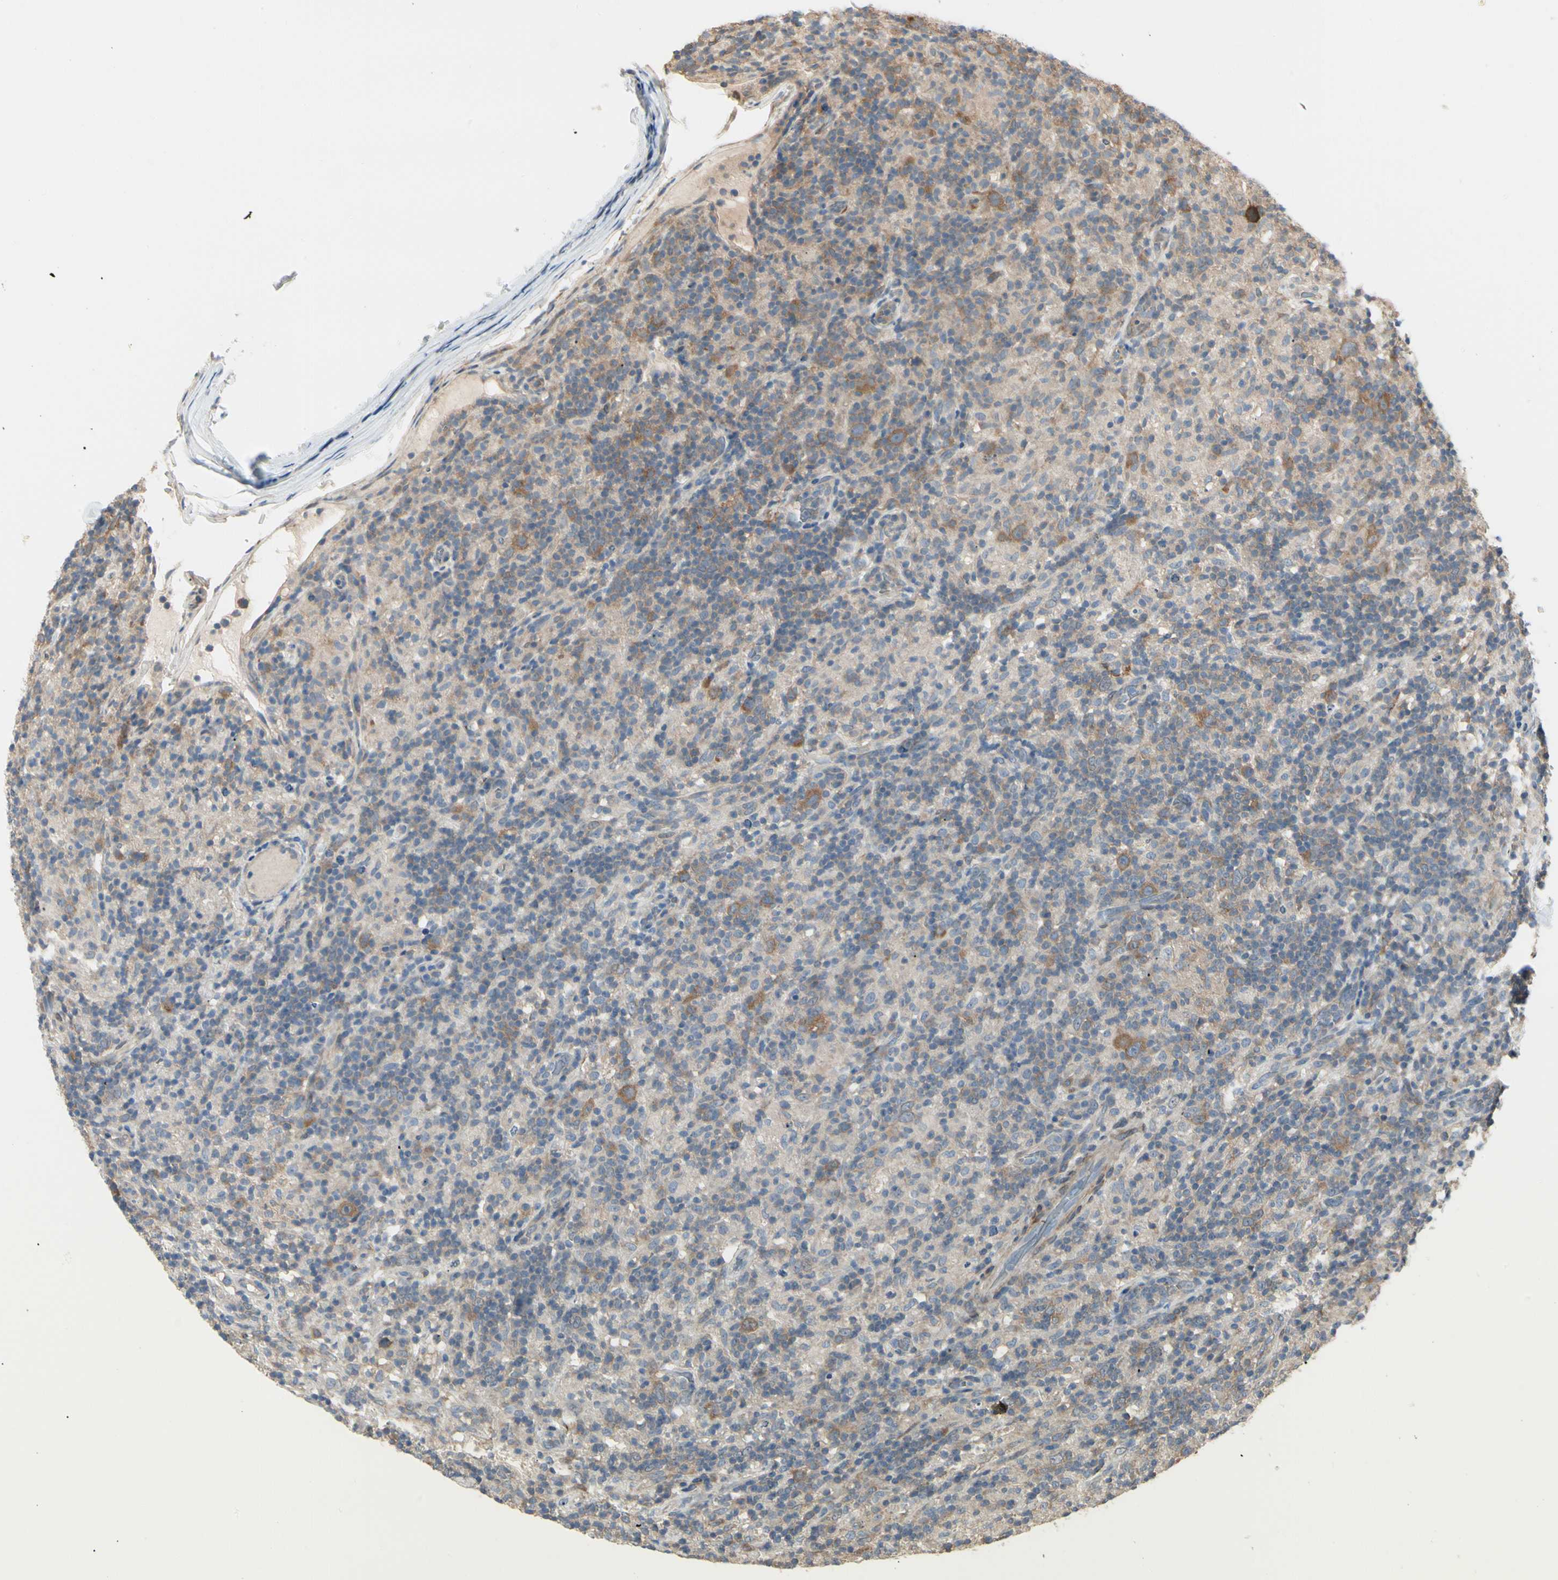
{"staining": {"intensity": "moderate", "quantity": ">75%", "location": "cytoplasmic/membranous"}, "tissue": "lymphoma", "cell_type": "Tumor cells", "image_type": "cancer", "snomed": [{"axis": "morphology", "description": "Hodgkin's disease, NOS"}, {"axis": "topography", "description": "Lymph node"}], "caption": "DAB immunohistochemical staining of lymphoma demonstrates moderate cytoplasmic/membranous protein expression in about >75% of tumor cells.", "gene": "IRAG1", "patient": {"sex": "male", "age": 70}}